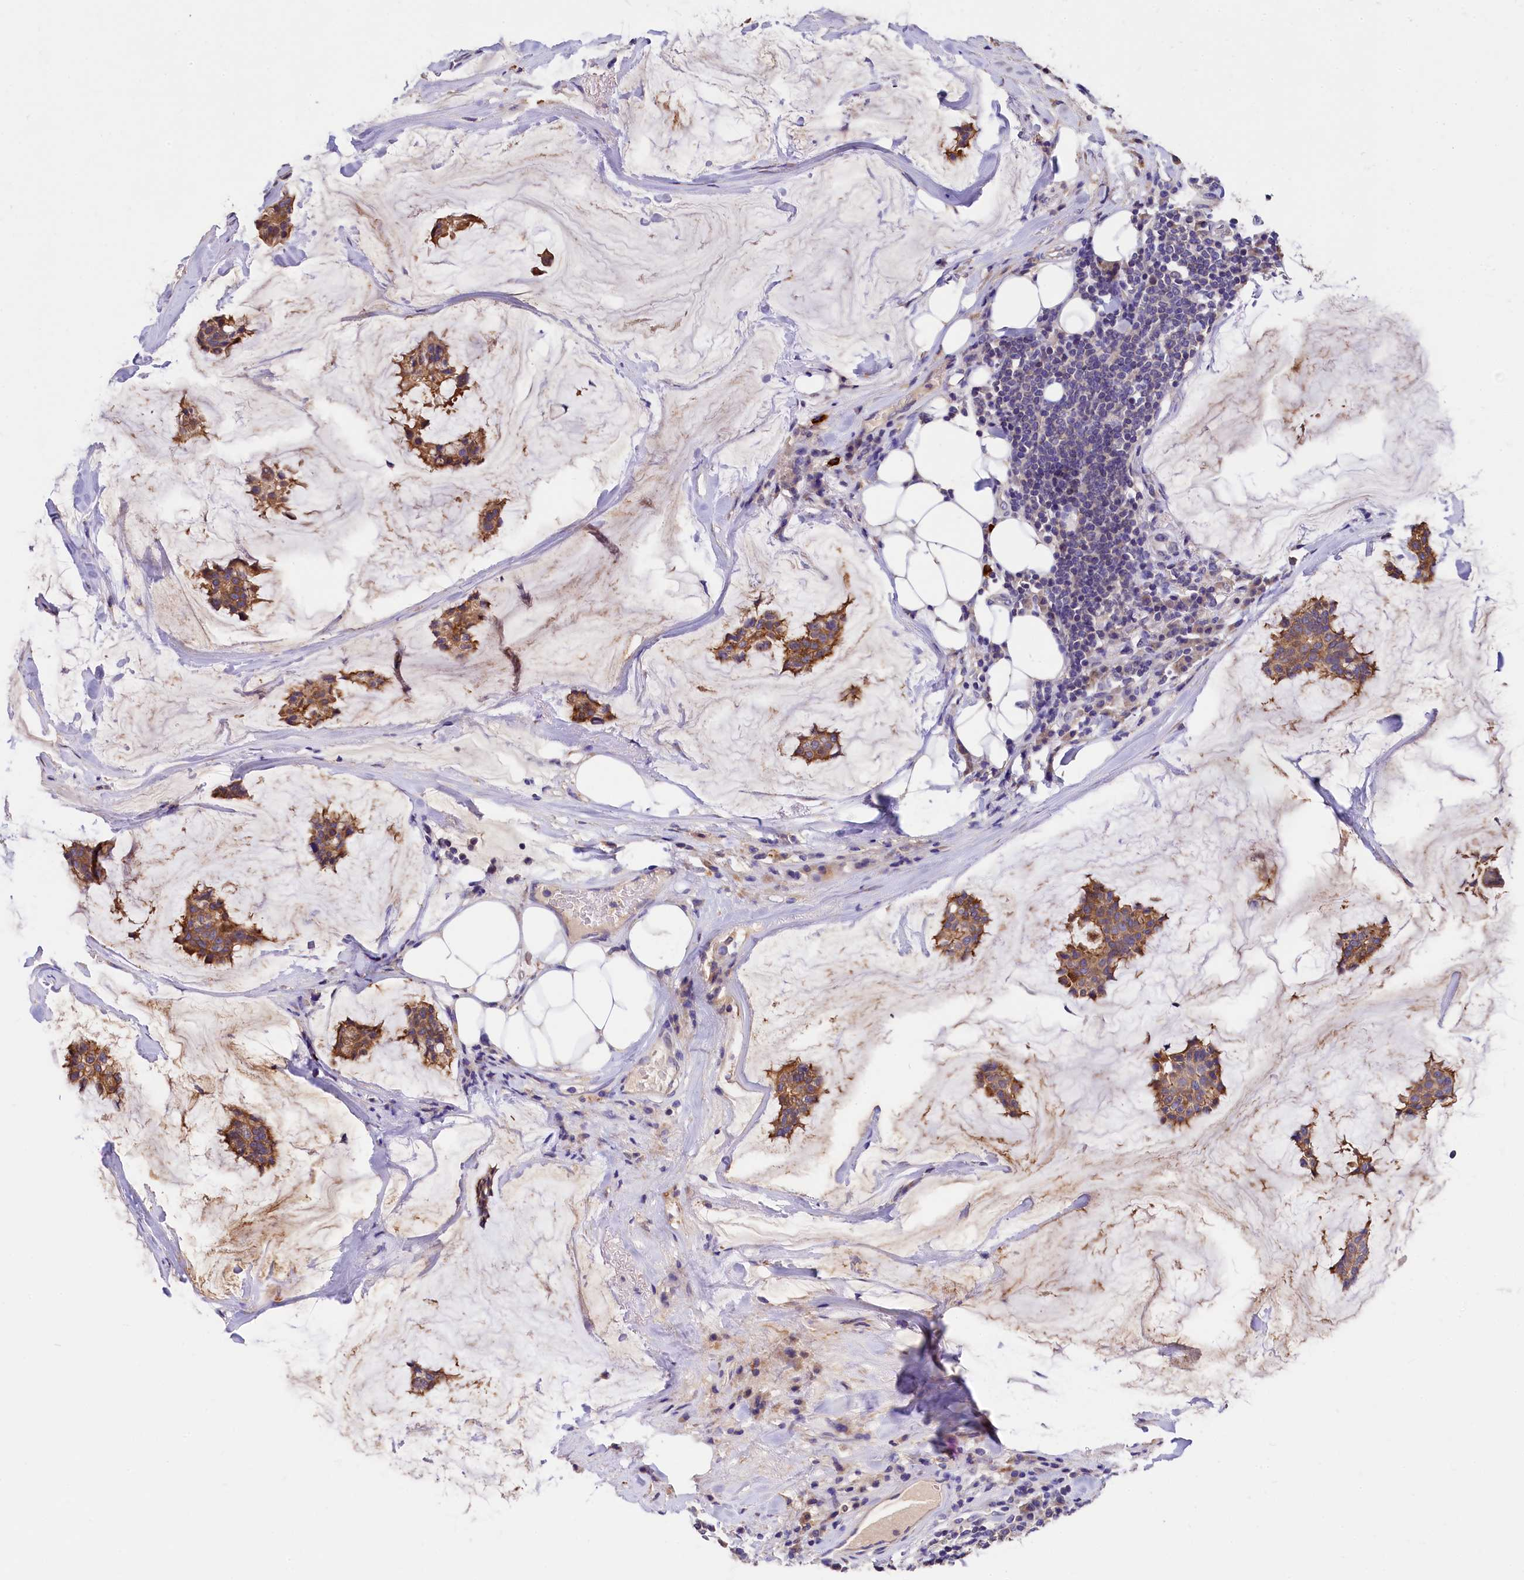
{"staining": {"intensity": "moderate", "quantity": ">75%", "location": "cytoplasmic/membranous"}, "tissue": "breast cancer", "cell_type": "Tumor cells", "image_type": "cancer", "snomed": [{"axis": "morphology", "description": "Duct carcinoma"}, {"axis": "topography", "description": "Breast"}], "caption": "The image displays staining of intraductal carcinoma (breast), revealing moderate cytoplasmic/membranous protein positivity (brown color) within tumor cells.", "gene": "EPS8L2", "patient": {"sex": "female", "age": 93}}